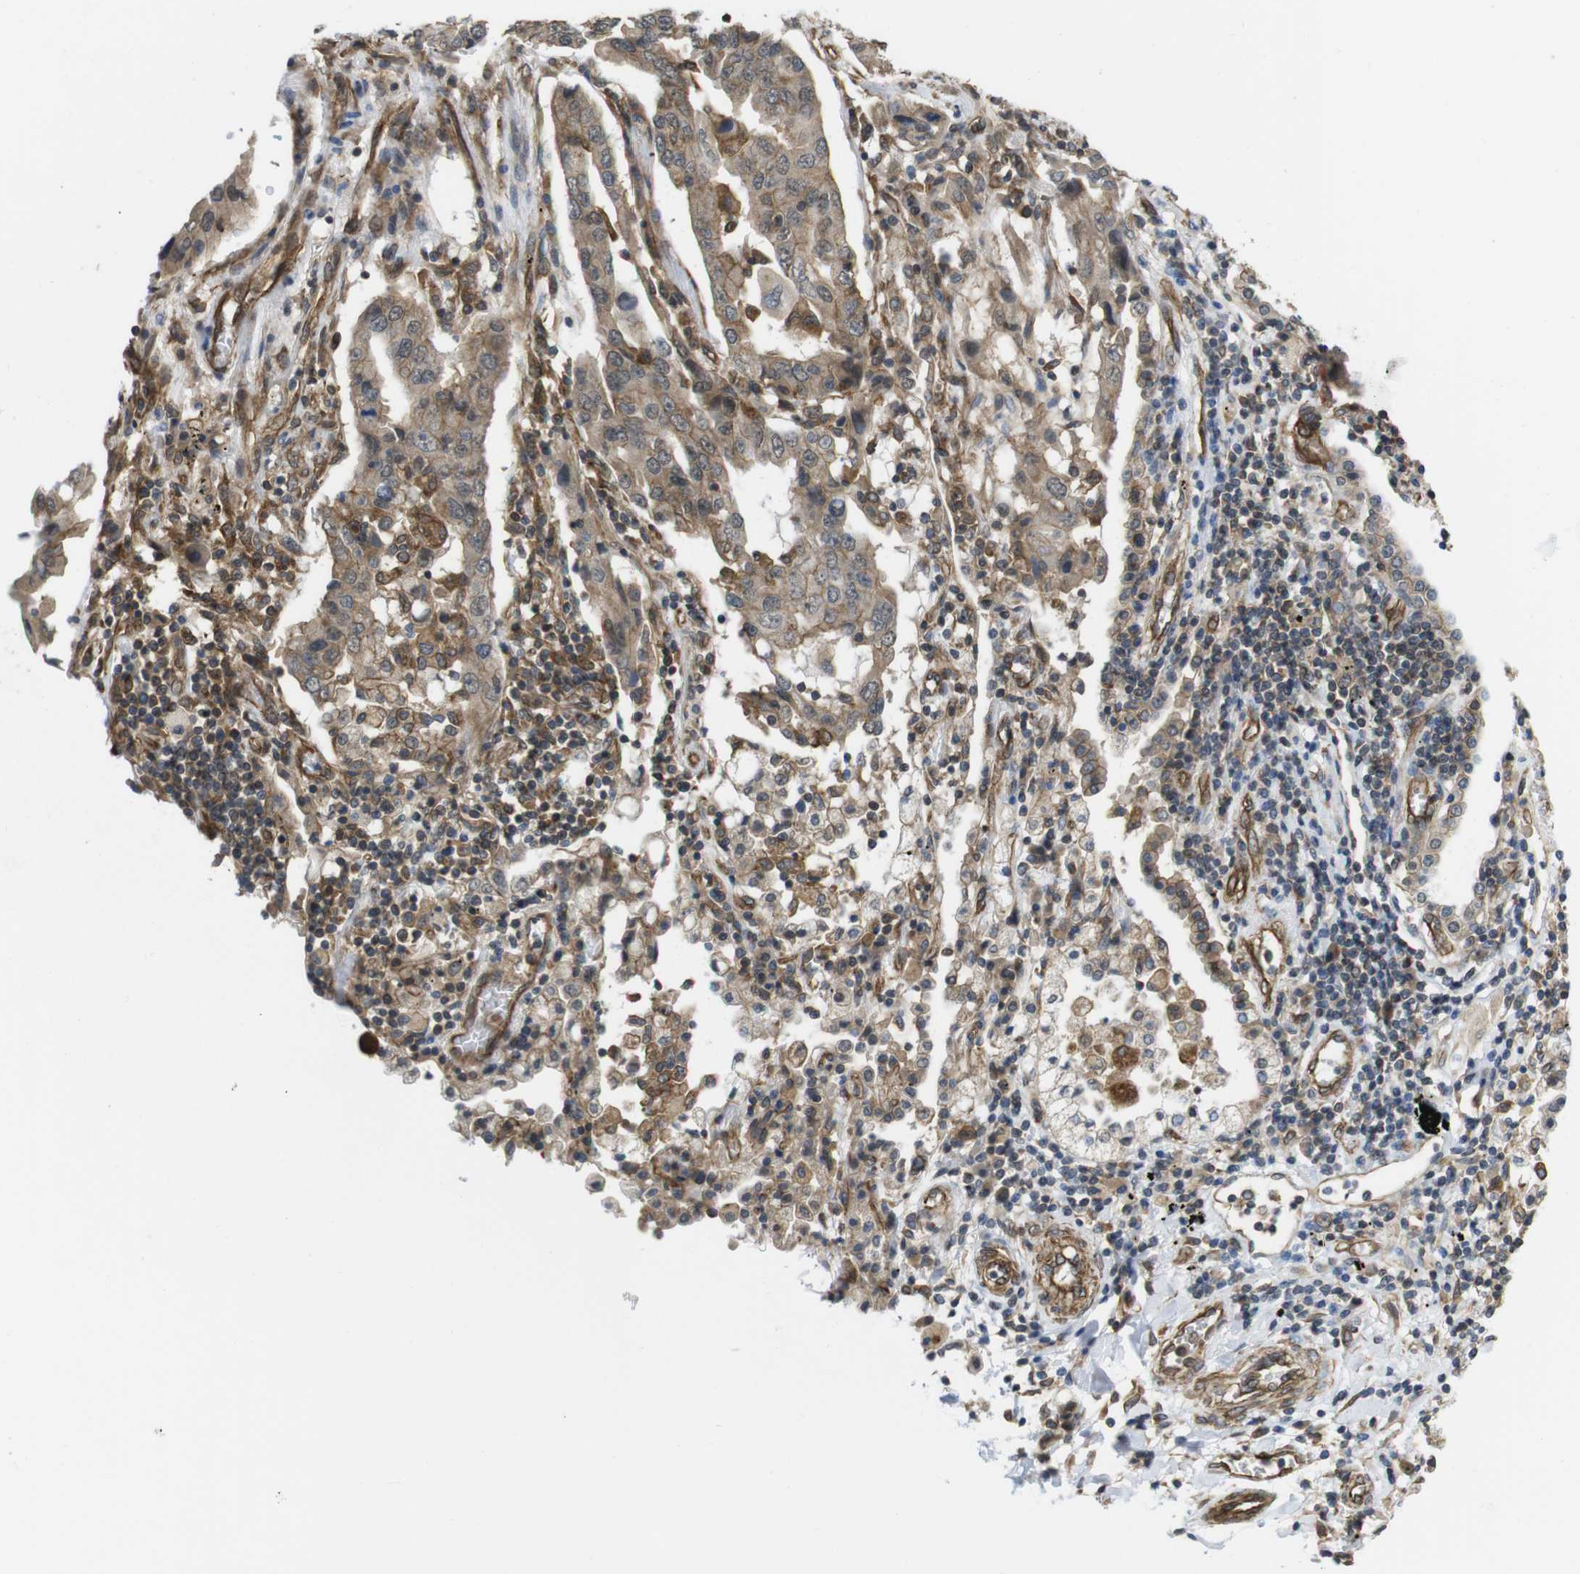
{"staining": {"intensity": "moderate", "quantity": ">75%", "location": "cytoplasmic/membranous"}, "tissue": "lung cancer", "cell_type": "Tumor cells", "image_type": "cancer", "snomed": [{"axis": "morphology", "description": "Adenocarcinoma, NOS"}, {"axis": "topography", "description": "Lung"}], "caption": "Adenocarcinoma (lung) tissue shows moderate cytoplasmic/membranous positivity in about >75% of tumor cells", "gene": "ZDHHC5", "patient": {"sex": "female", "age": 65}}